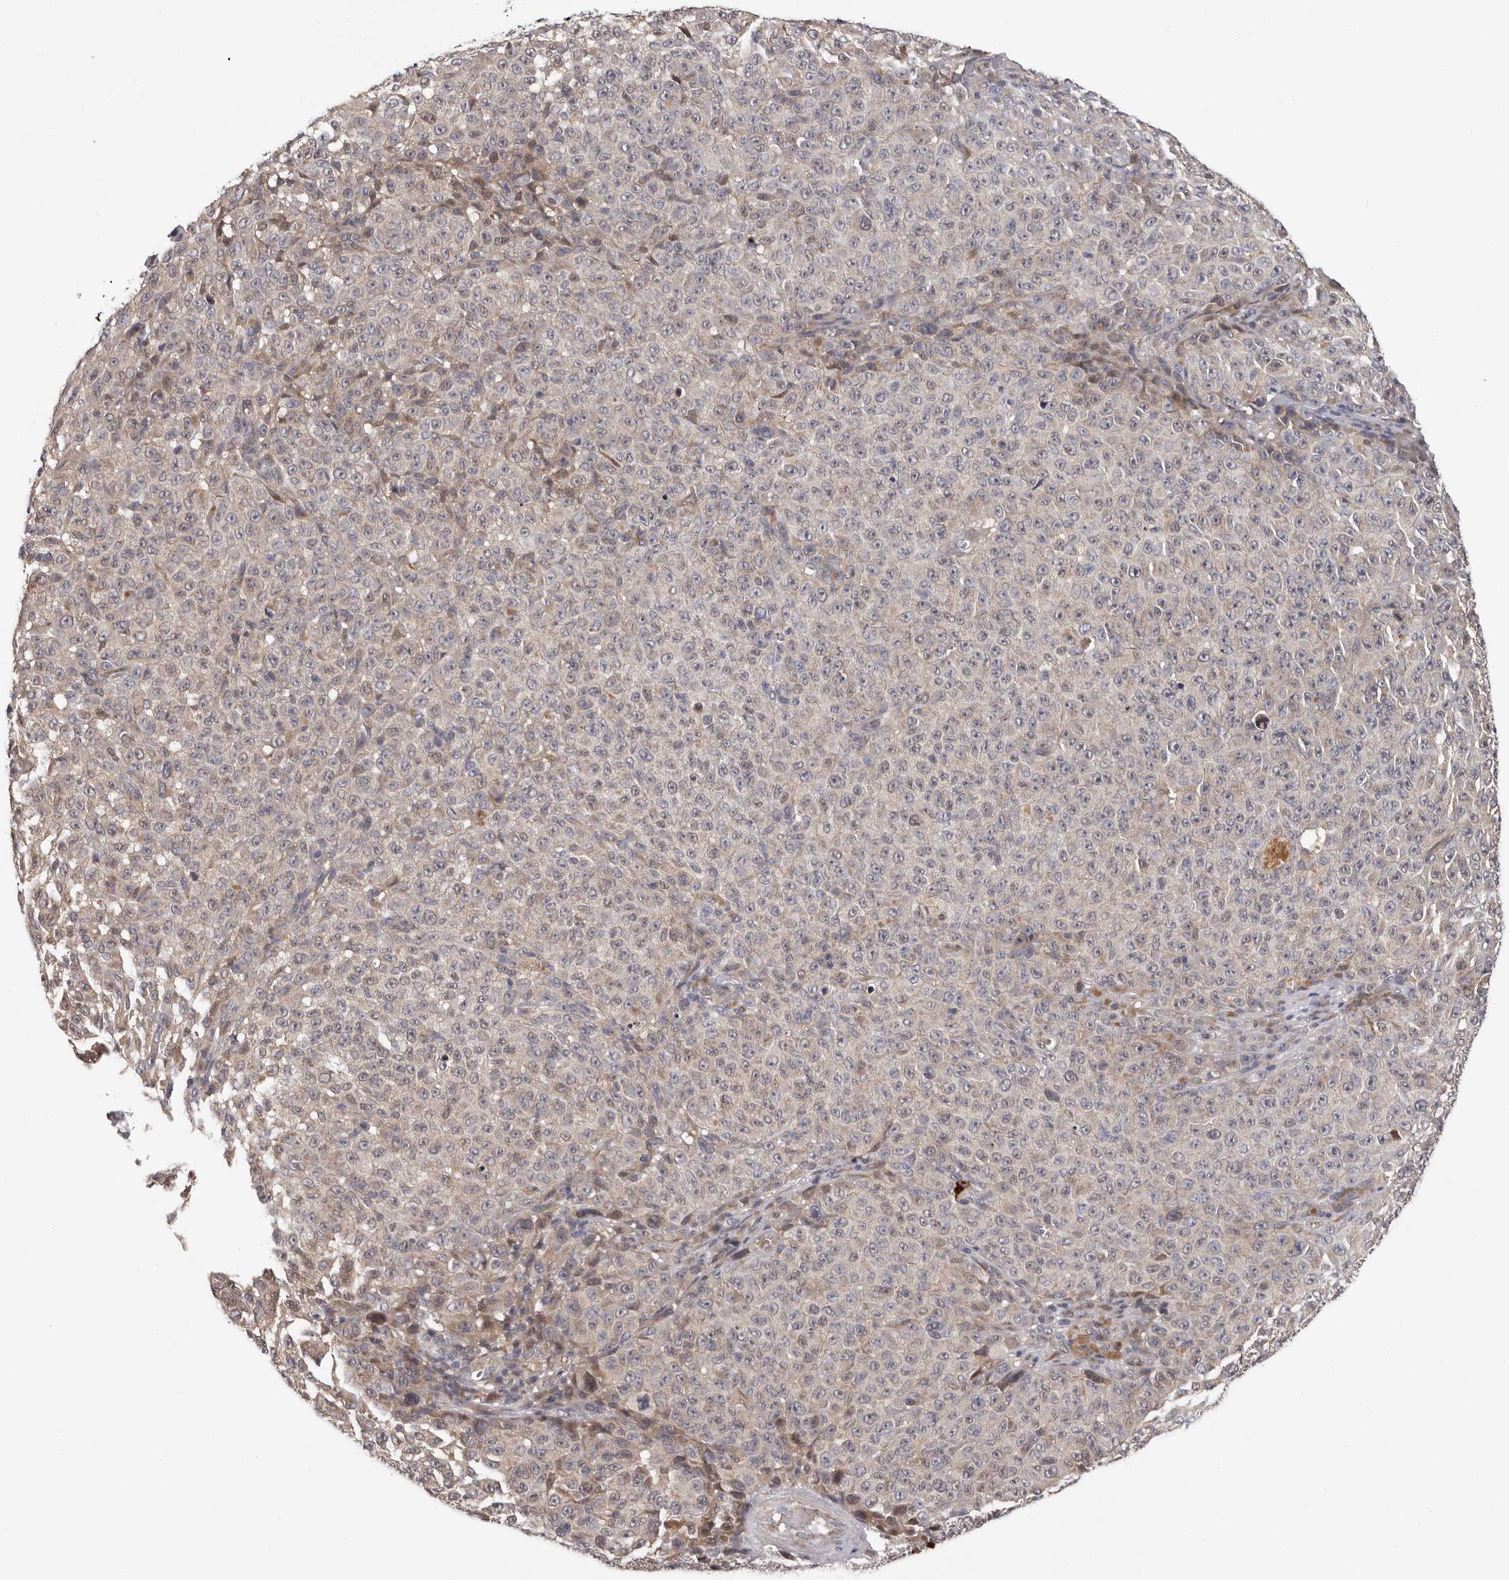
{"staining": {"intensity": "weak", "quantity": "25%-75%", "location": "cytoplasmic/membranous"}, "tissue": "melanoma", "cell_type": "Tumor cells", "image_type": "cancer", "snomed": [{"axis": "morphology", "description": "Malignant melanoma, NOS"}, {"axis": "topography", "description": "Skin"}], "caption": "Tumor cells exhibit weak cytoplasmic/membranous expression in about 25%-75% of cells in melanoma.", "gene": "MED8", "patient": {"sex": "female", "age": 82}}